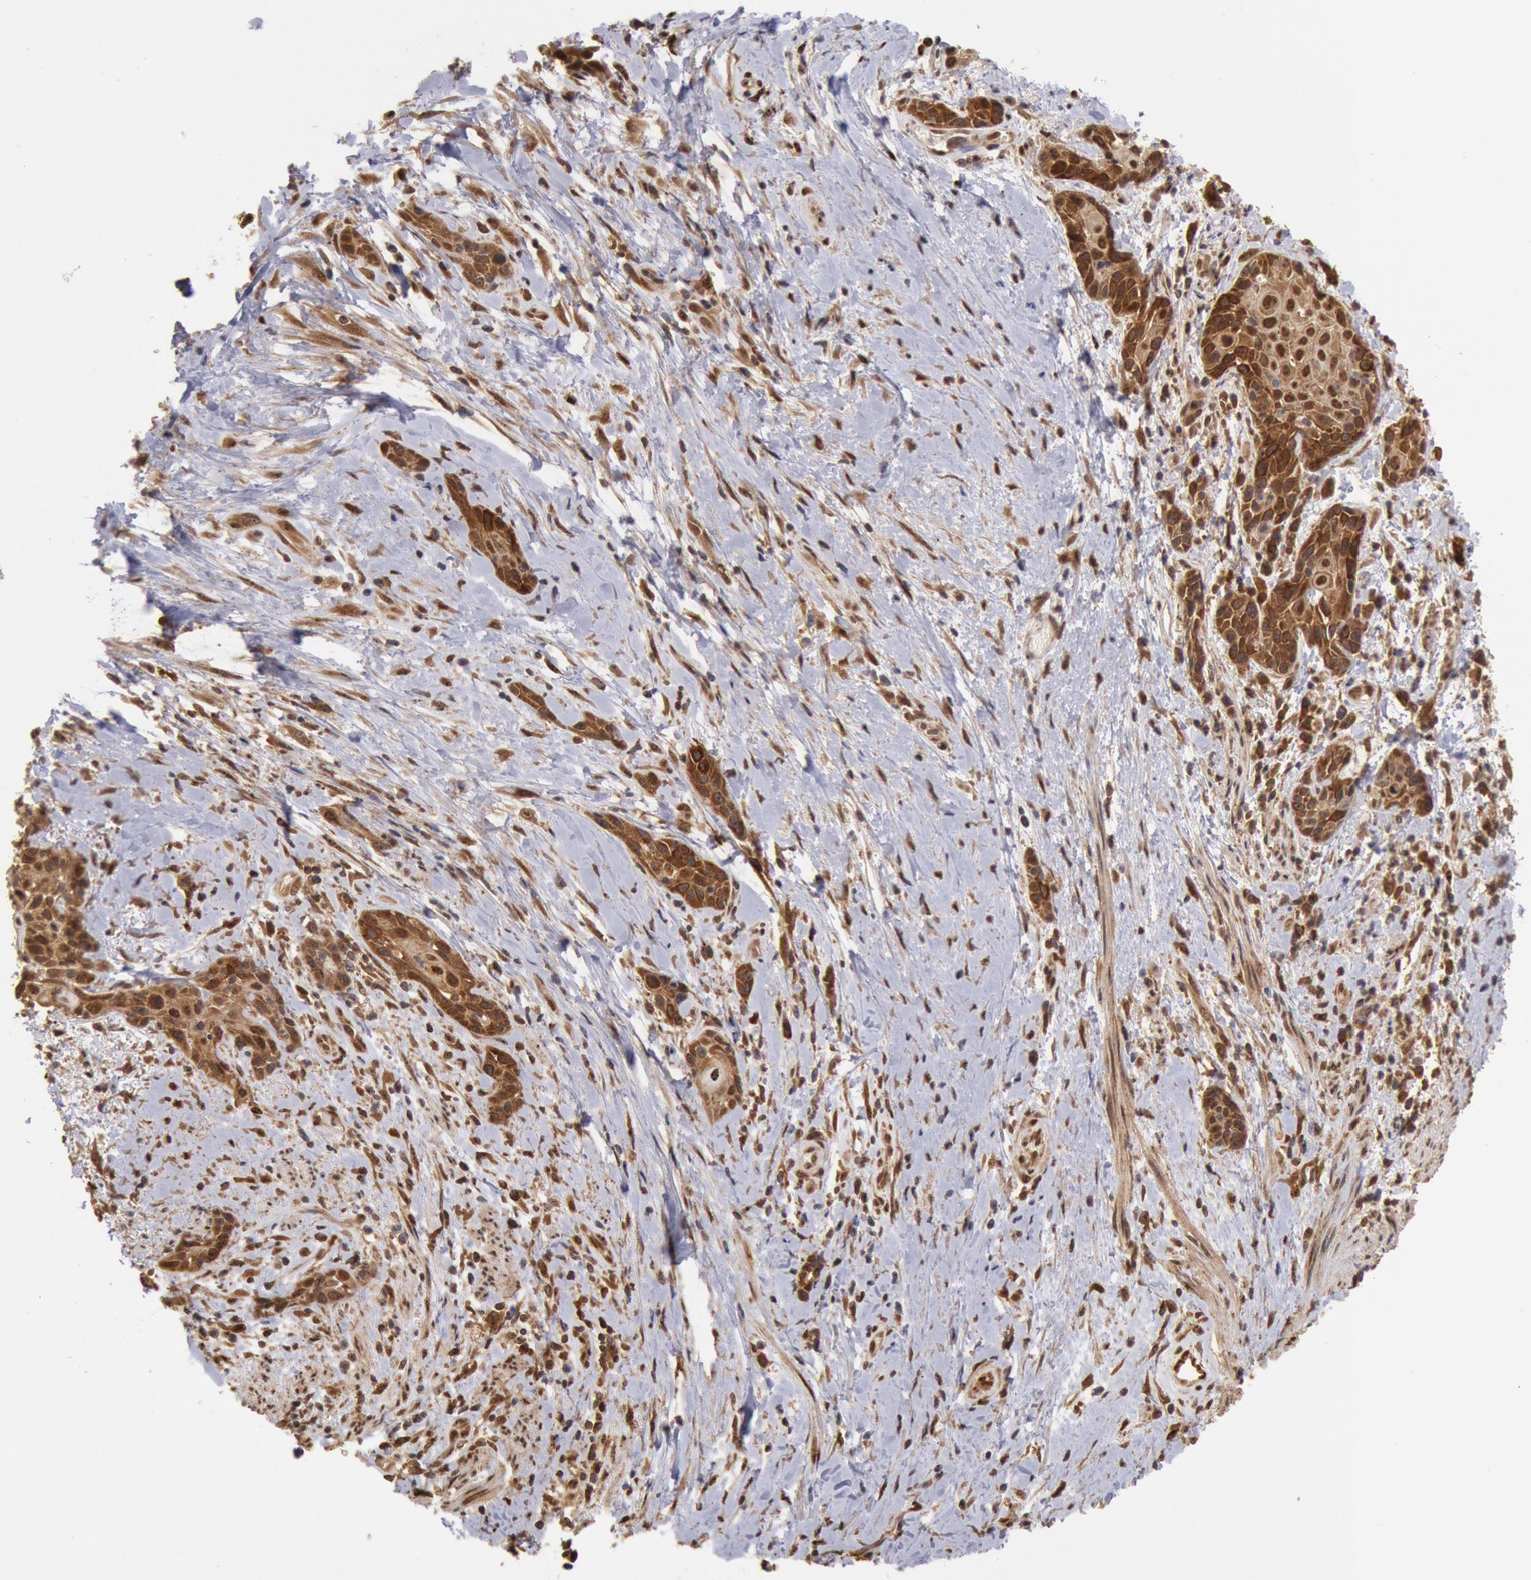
{"staining": {"intensity": "moderate", "quantity": ">75%", "location": "cytoplasmic/membranous,nuclear"}, "tissue": "skin cancer", "cell_type": "Tumor cells", "image_type": "cancer", "snomed": [{"axis": "morphology", "description": "Squamous cell carcinoma, NOS"}, {"axis": "topography", "description": "Skin"}, {"axis": "topography", "description": "Anal"}], "caption": "Brown immunohistochemical staining in squamous cell carcinoma (skin) displays moderate cytoplasmic/membranous and nuclear expression in about >75% of tumor cells. (DAB (3,3'-diaminobenzidine) IHC with brightfield microscopy, high magnification).", "gene": "STX17", "patient": {"sex": "male", "age": 64}}